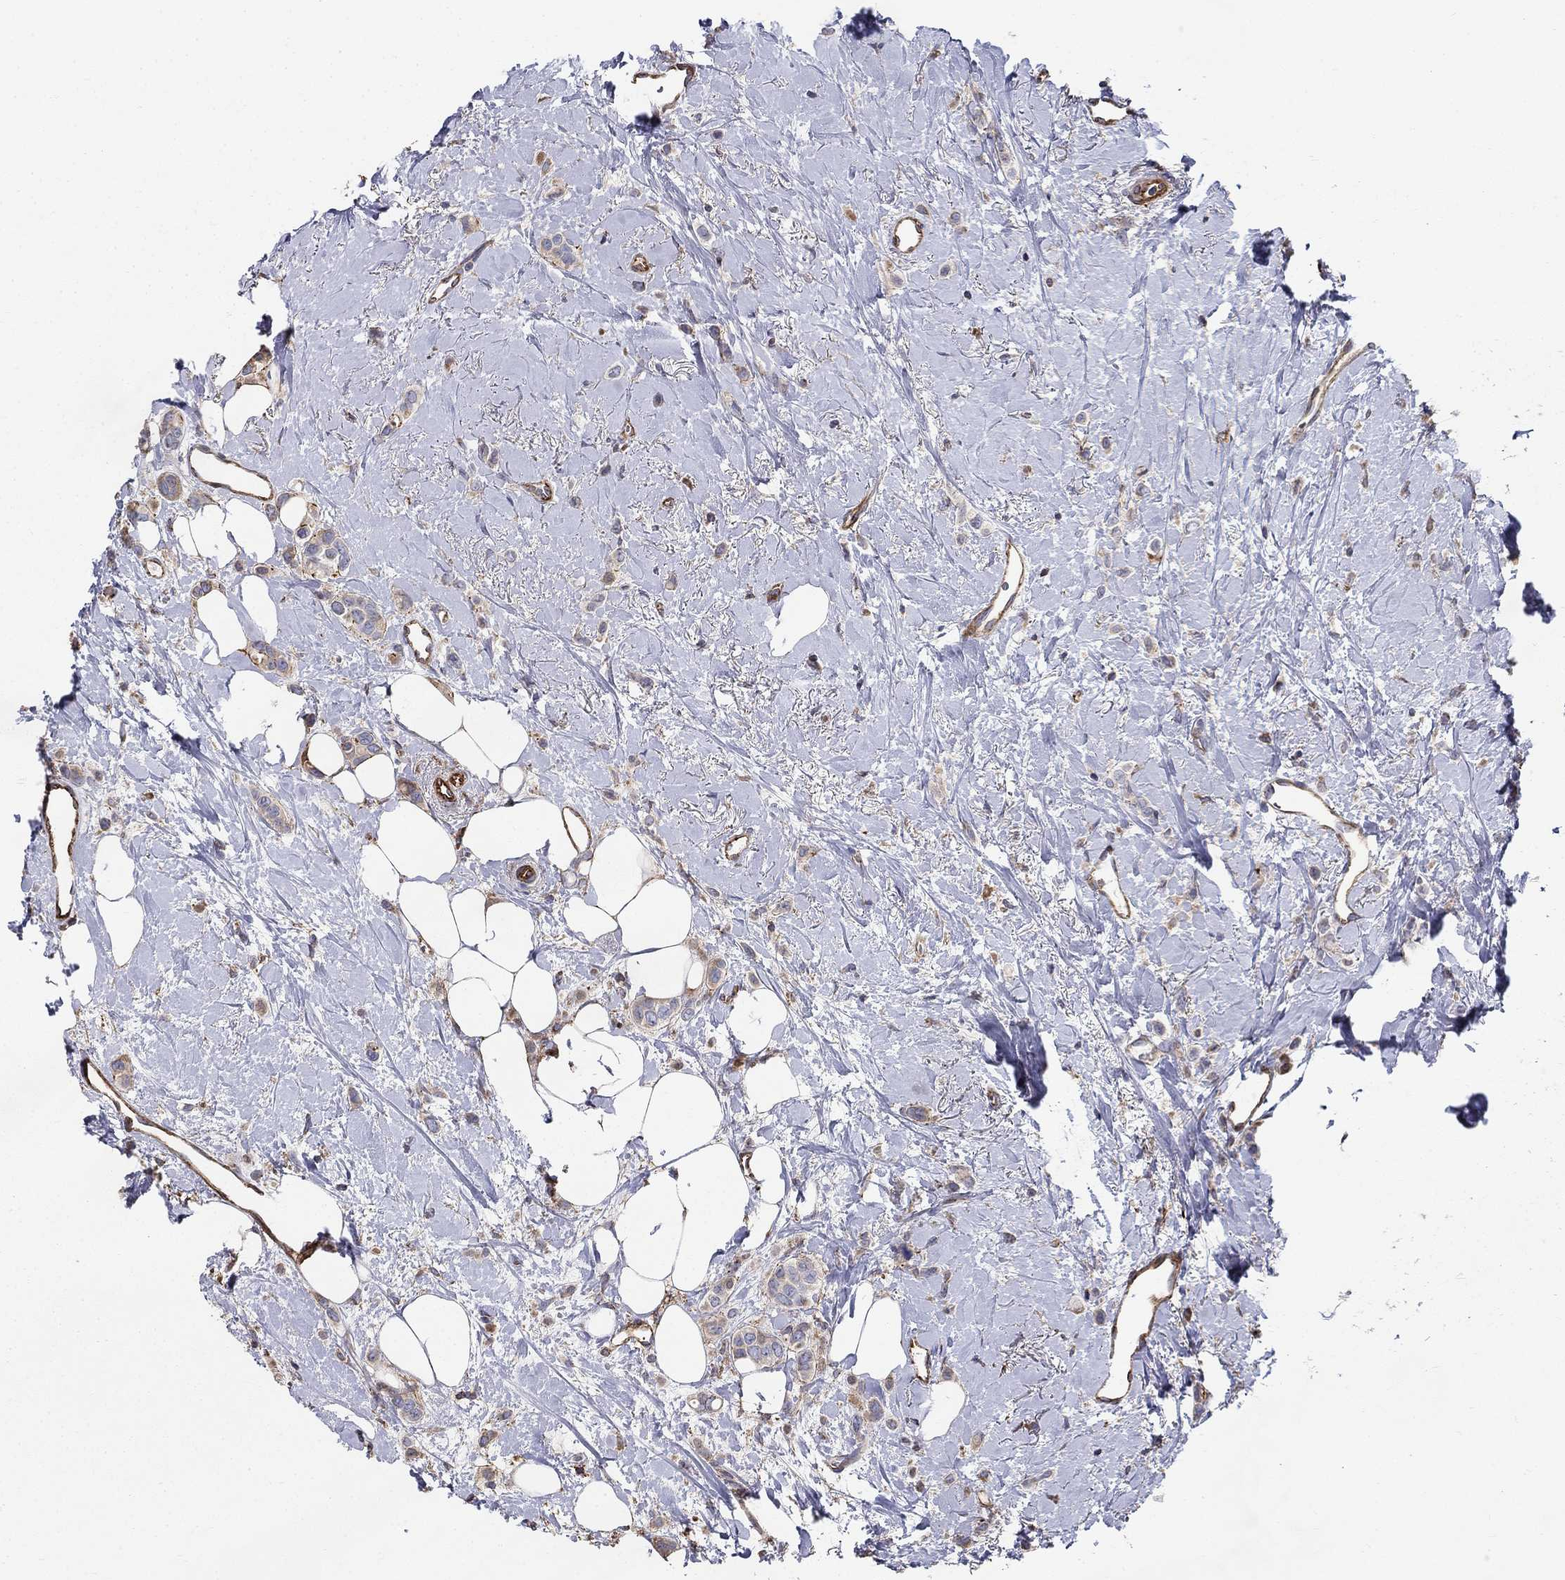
{"staining": {"intensity": "weak", "quantity": "25%-75%", "location": "cytoplasmic/membranous"}, "tissue": "breast cancer", "cell_type": "Tumor cells", "image_type": "cancer", "snomed": [{"axis": "morphology", "description": "Lobular carcinoma"}, {"axis": "topography", "description": "Breast"}], "caption": "Breast lobular carcinoma tissue displays weak cytoplasmic/membranous expression in about 25%-75% of tumor cells", "gene": "NPHP1", "patient": {"sex": "female", "age": 66}}